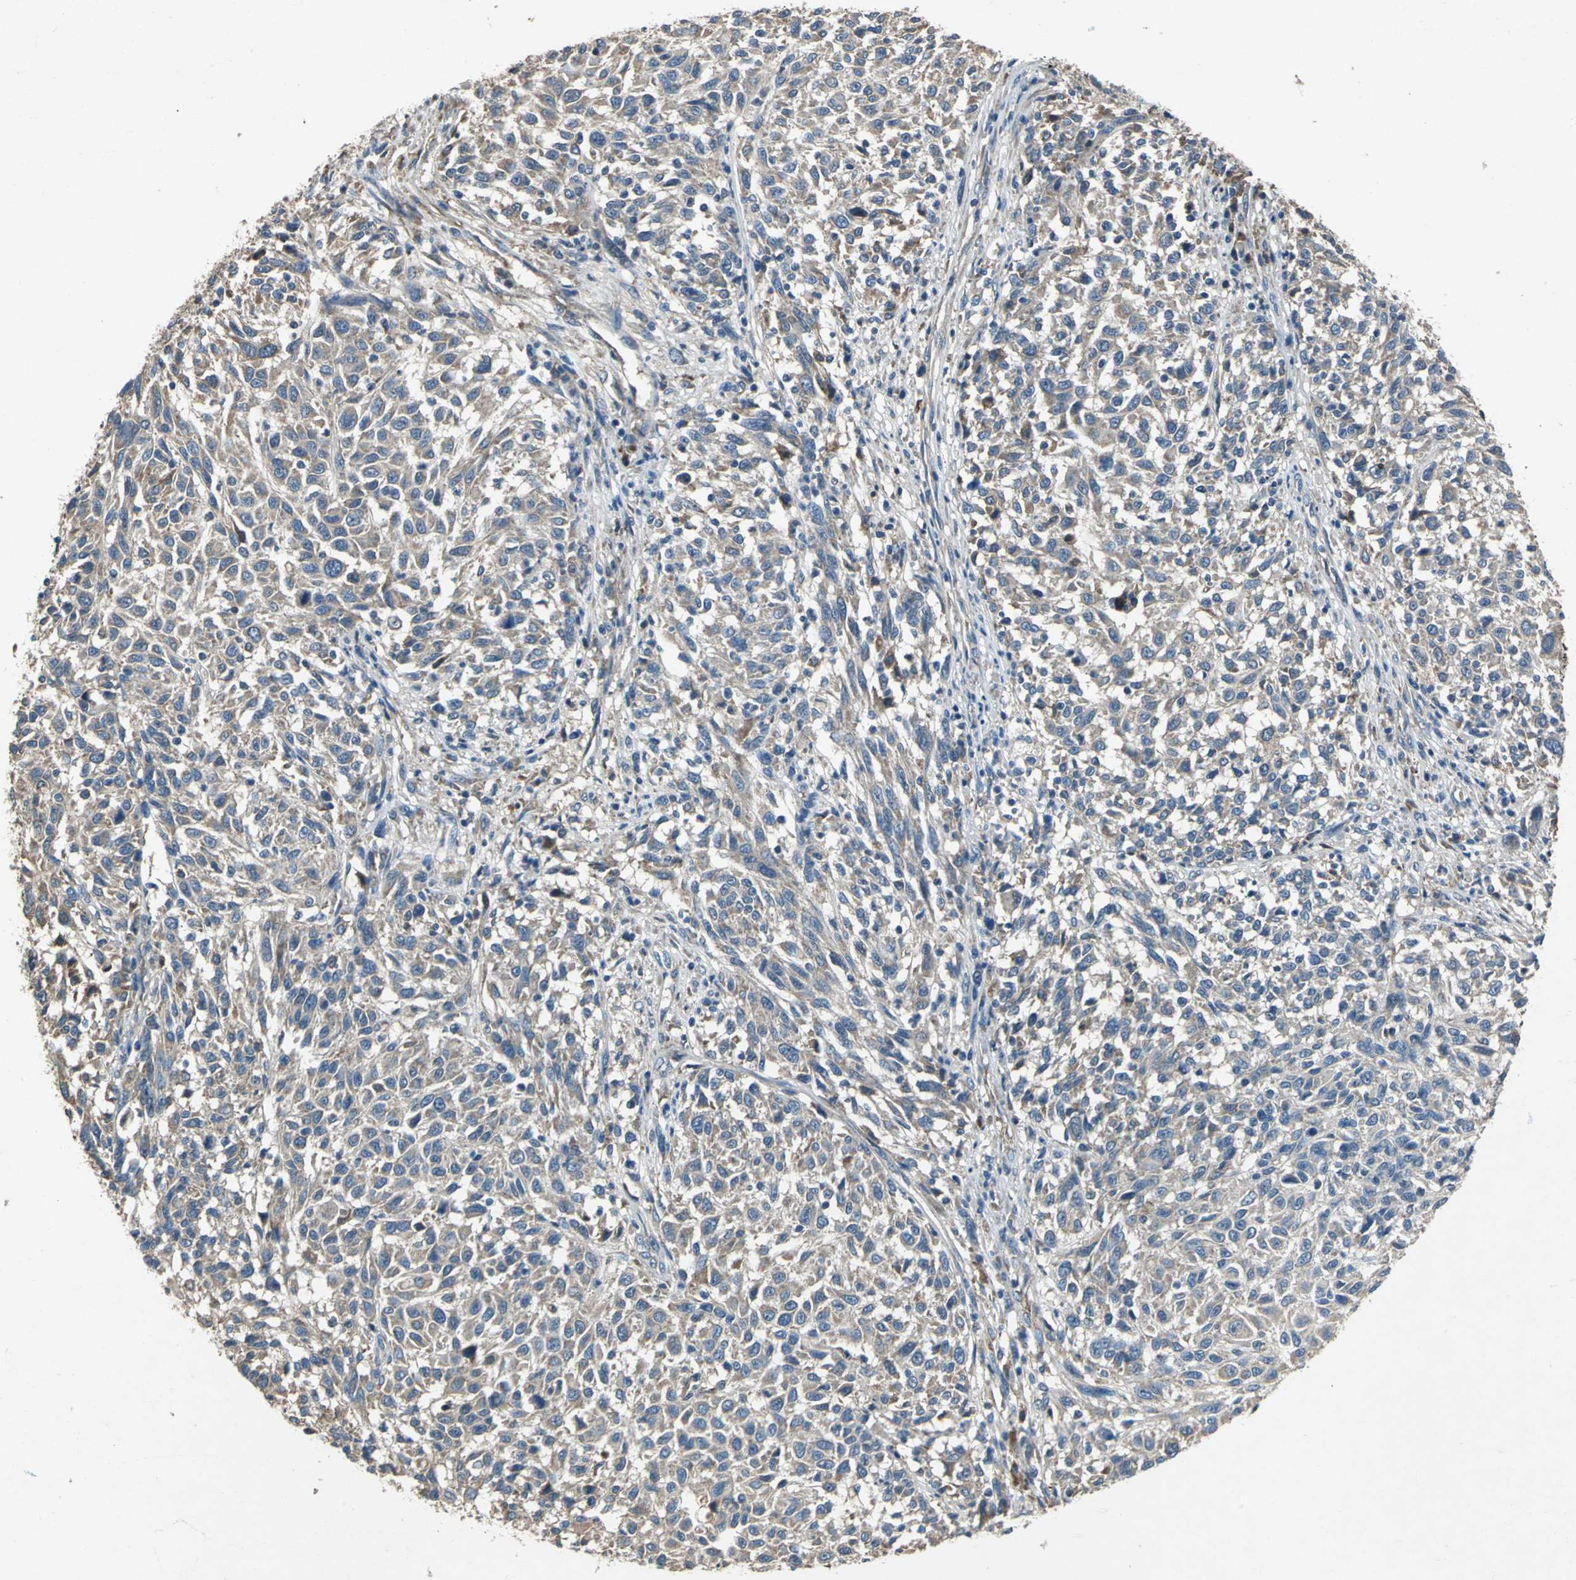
{"staining": {"intensity": "moderate", "quantity": ">75%", "location": "cytoplasmic/membranous"}, "tissue": "melanoma", "cell_type": "Tumor cells", "image_type": "cancer", "snomed": [{"axis": "morphology", "description": "Malignant melanoma, Metastatic site"}, {"axis": "topography", "description": "Lymph node"}], "caption": "Malignant melanoma (metastatic site) stained for a protein (brown) exhibits moderate cytoplasmic/membranous positive expression in about >75% of tumor cells.", "gene": "HEPH", "patient": {"sex": "male", "age": 61}}